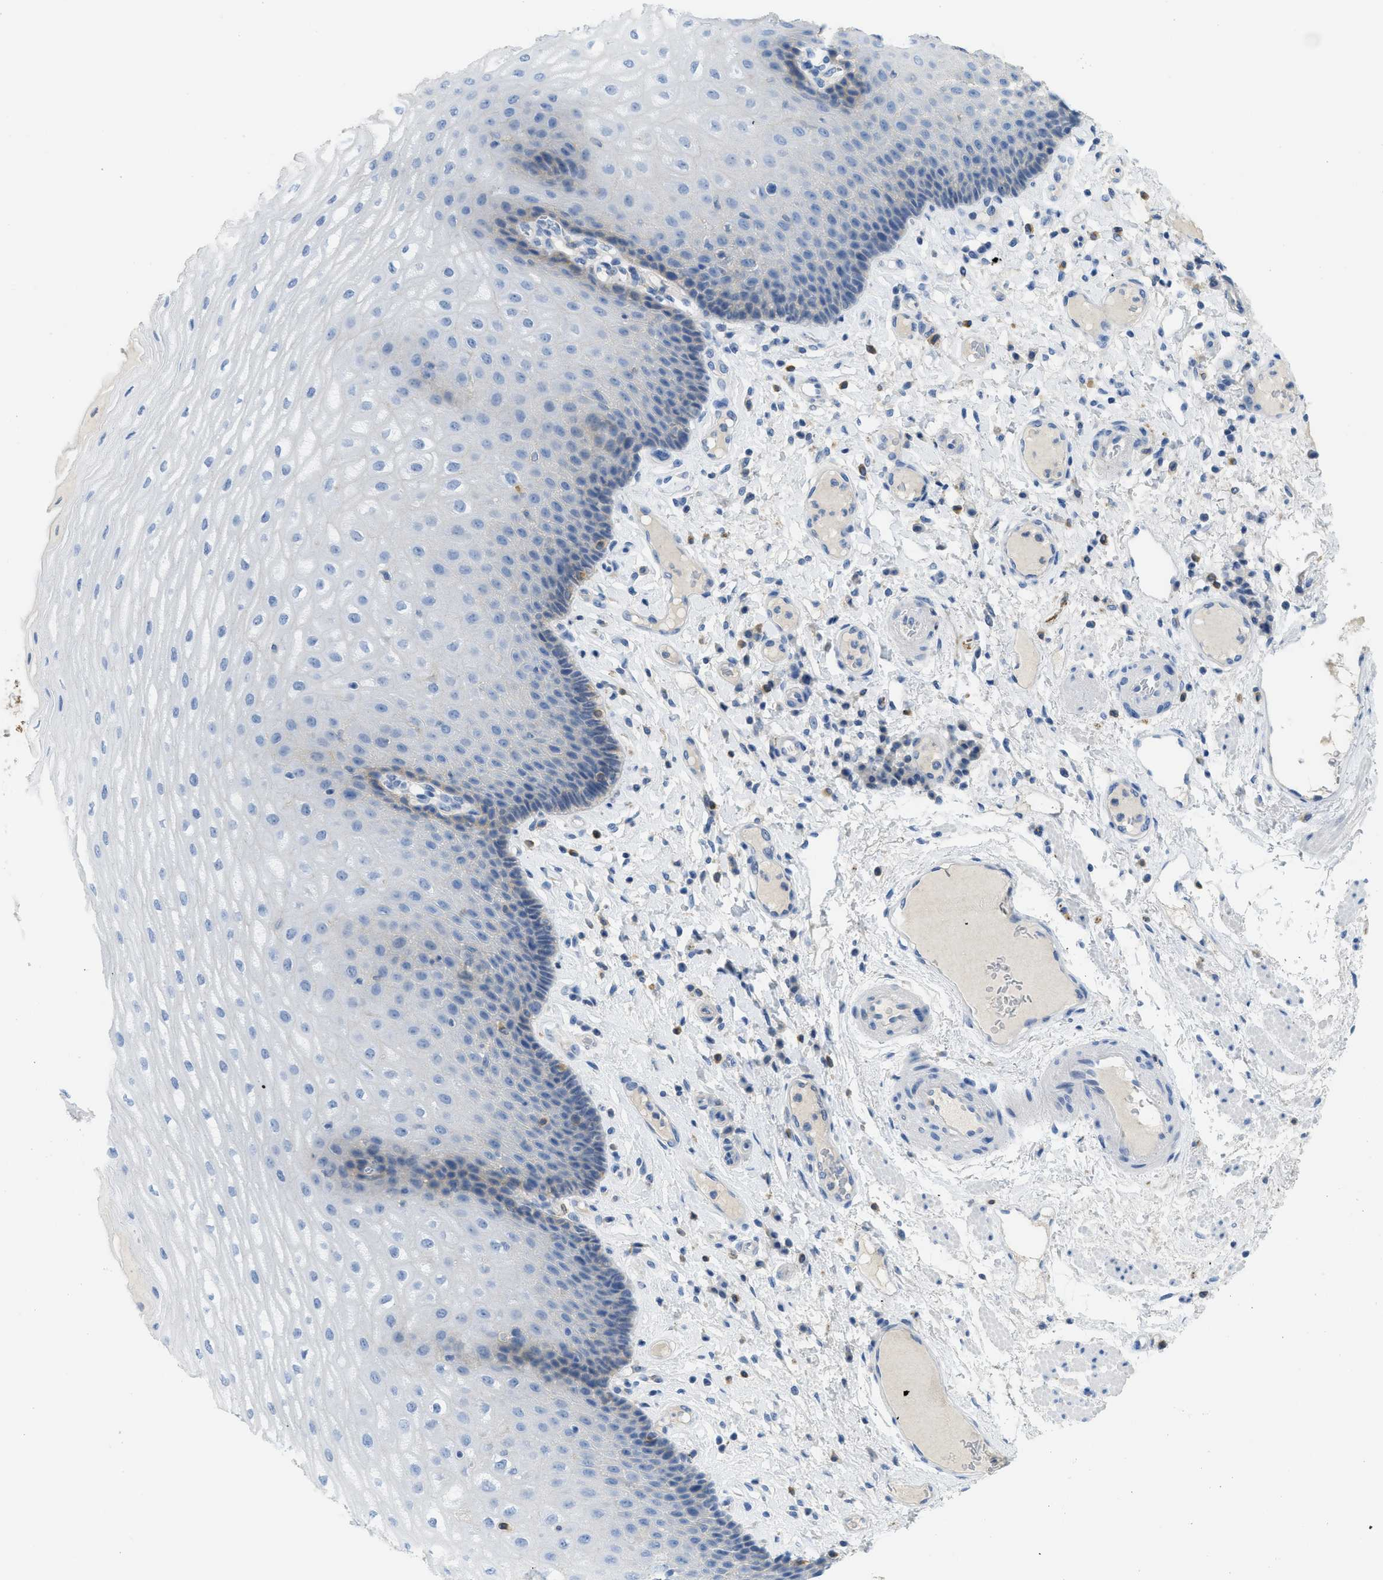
{"staining": {"intensity": "weak", "quantity": "<25%", "location": "cytoplasmic/membranous"}, "tissue": "esophagus", "cell_type": "Squamous epithelial cells", "image_type": "normal", "snomed": [{"axis": "morphology", "description": "Normal tissue, NOS"}, {"axis": "topography", "description": "Esophagus"}], "caption": "The immunohistochemistry (IHC) micrograph has no significant staining in squamous epithelial cells of esophagus.", "gene": "CNNM4", "patient": {"sex": "male", "age": 54}}